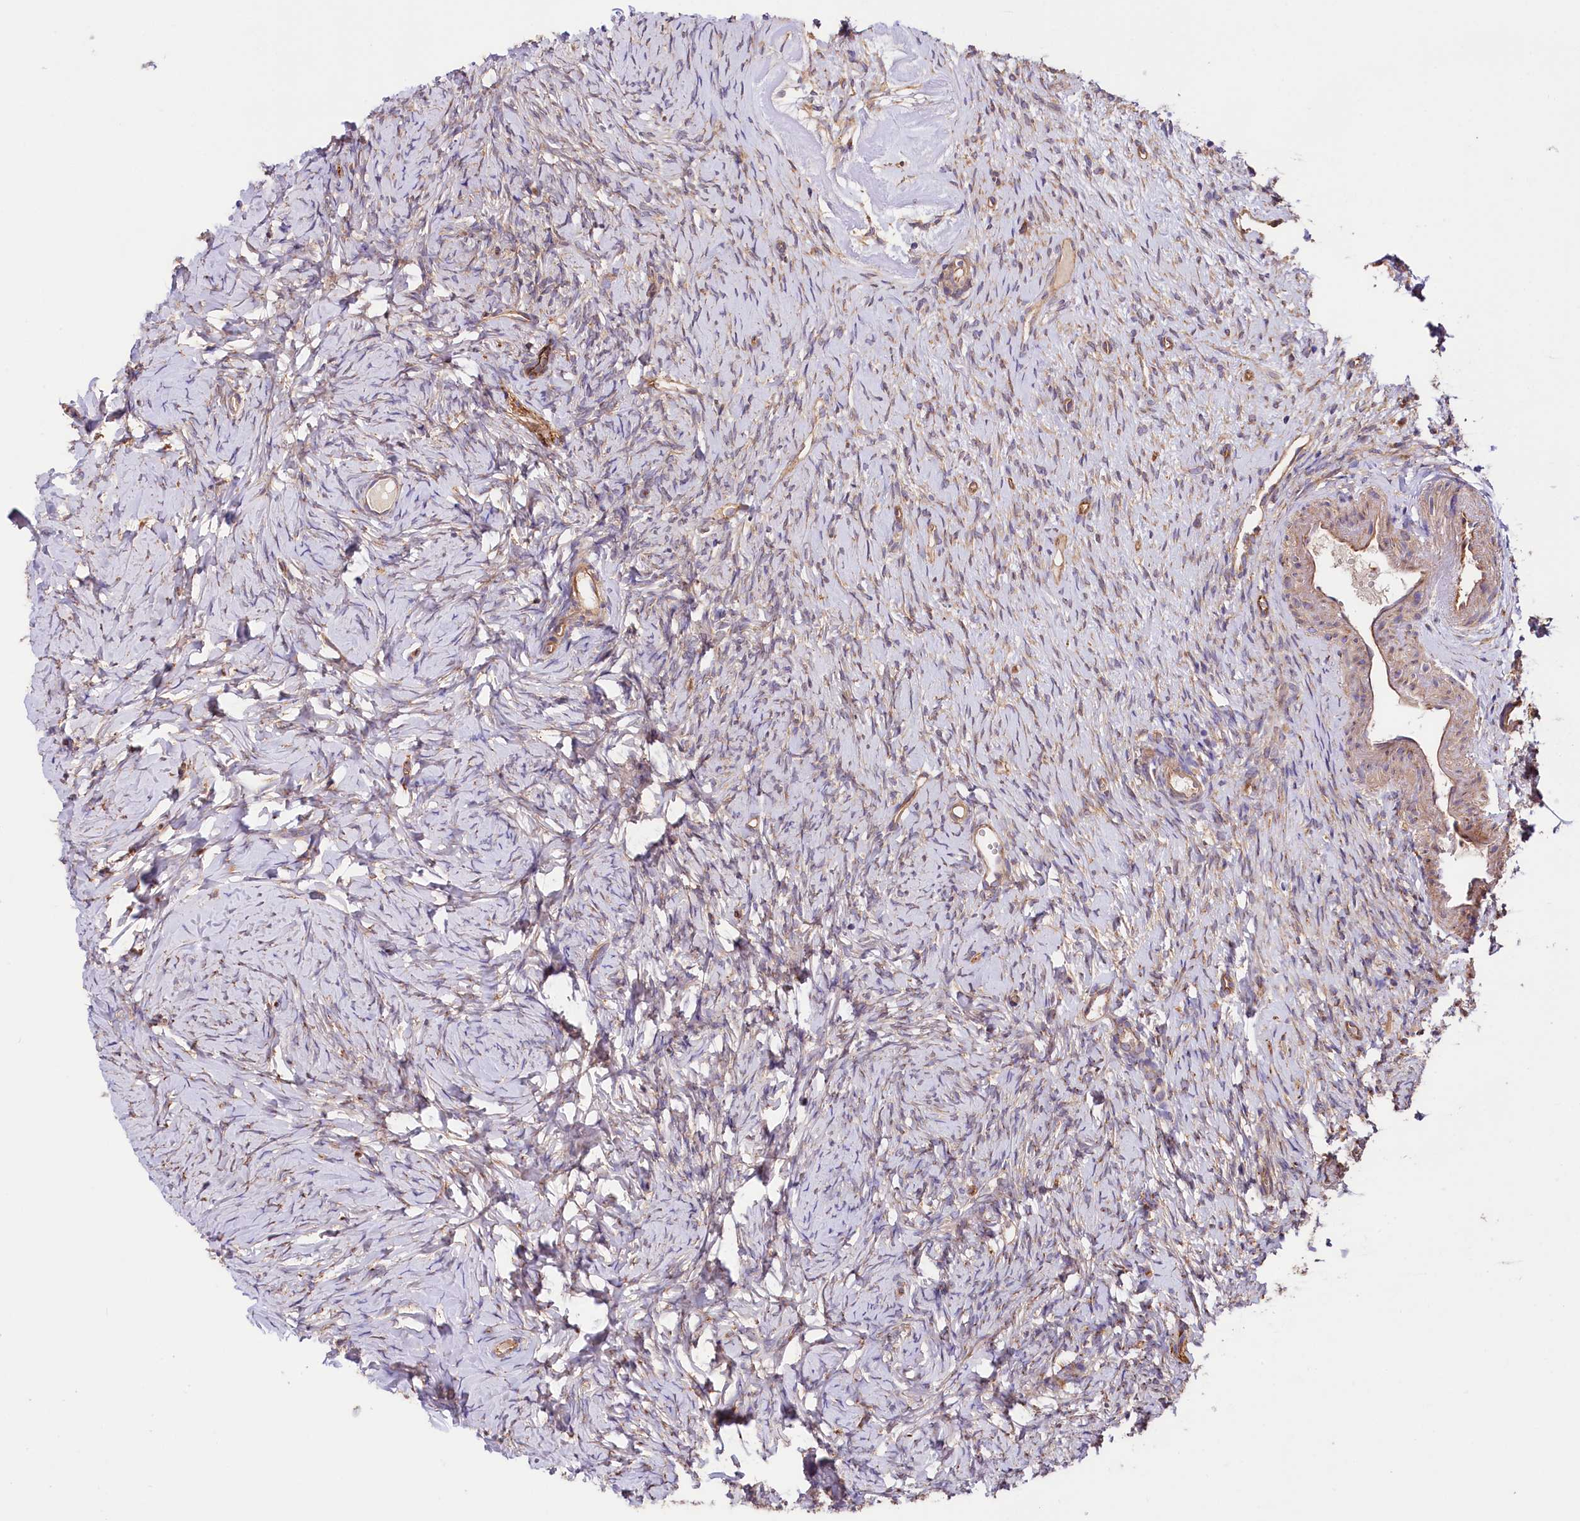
{"staining": {"intensity": "weak", "quantity": "25%-75%", "location": "cytoplasmic/membranous"}, "tissue": "ovary", "cell_type": "Ovarian stroma cells", "image_type": "normal", "snomed": [{"axis": "morphology", "description": "Normal tissue, NOS"}, {"axis": "topography", "description": "Ovary"}], "caption": "IHC image of unremarkable ovary stained for a protein (brown), which exhibits low levels of weak cytoplasmic/membranous positivity in approximately 25%-75% of ovarian stroma cells.", "gene": "CEP295", "patient": {"sex": "female", "age": 51}}